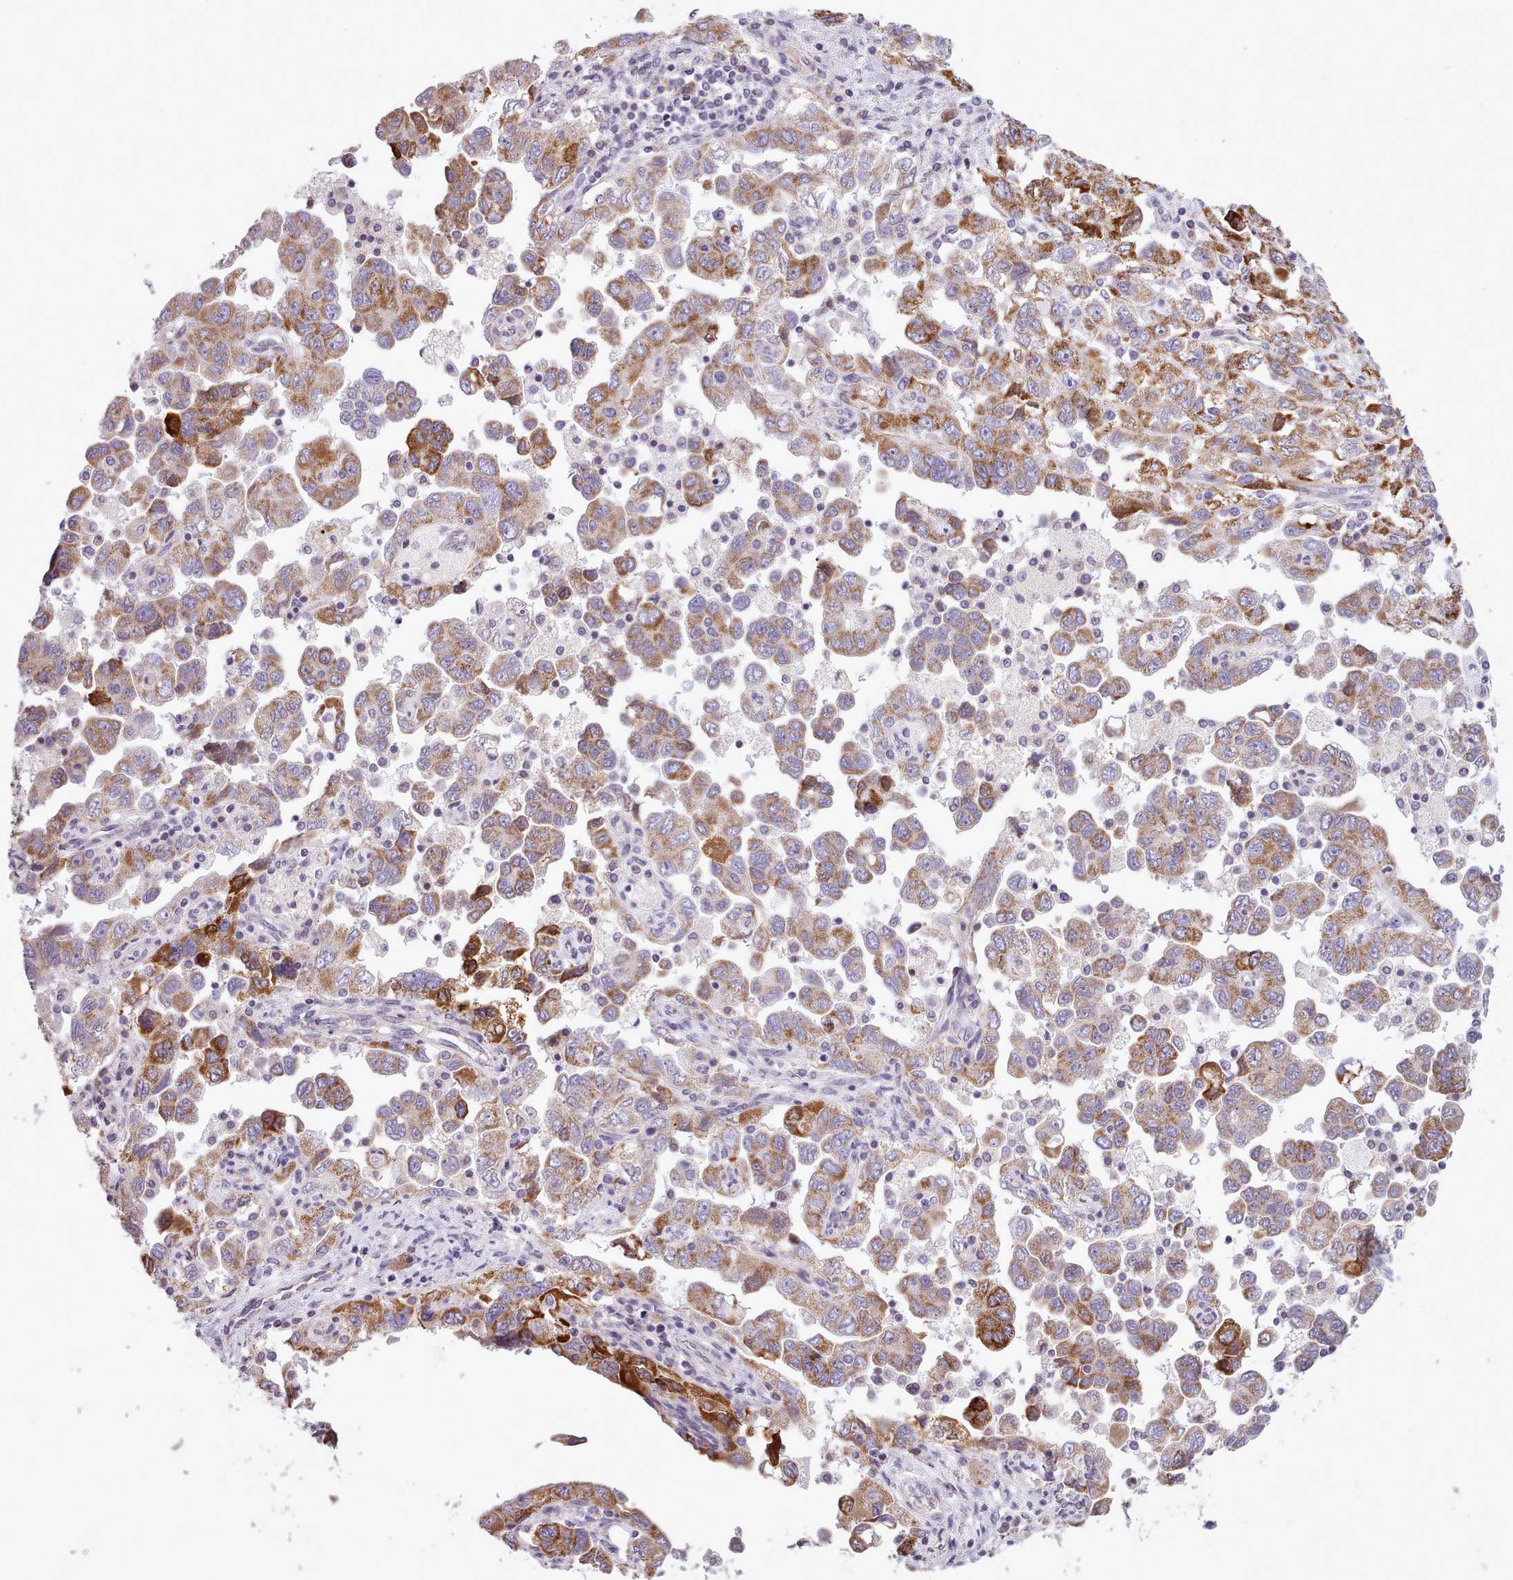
{"staining": {"intensity": "moderate", "quantity": ">75%", "location": "cytoplasmic/membranous"}, "tissue": "ovarian cancer", "cell_type": "Tumor cells", "image_type": "cancer", "snomed": [{"axis": "morphology", "description": "Carcinoma, NOS"}, {"axis": "morphology", "description": "Cystadenocarcinoma, serous, NOS"}, {"axis": "topography", "description": "Ovary"}], "caption": "Human ovarian cancer (serous cystadenocarcinoma) stained with a brown dye shows moderate cytoplasmic/membranous positive expression in about >75% of tumor cells.", "gene": "AVL9", "patient": {"sex": "female", "age": 69}}